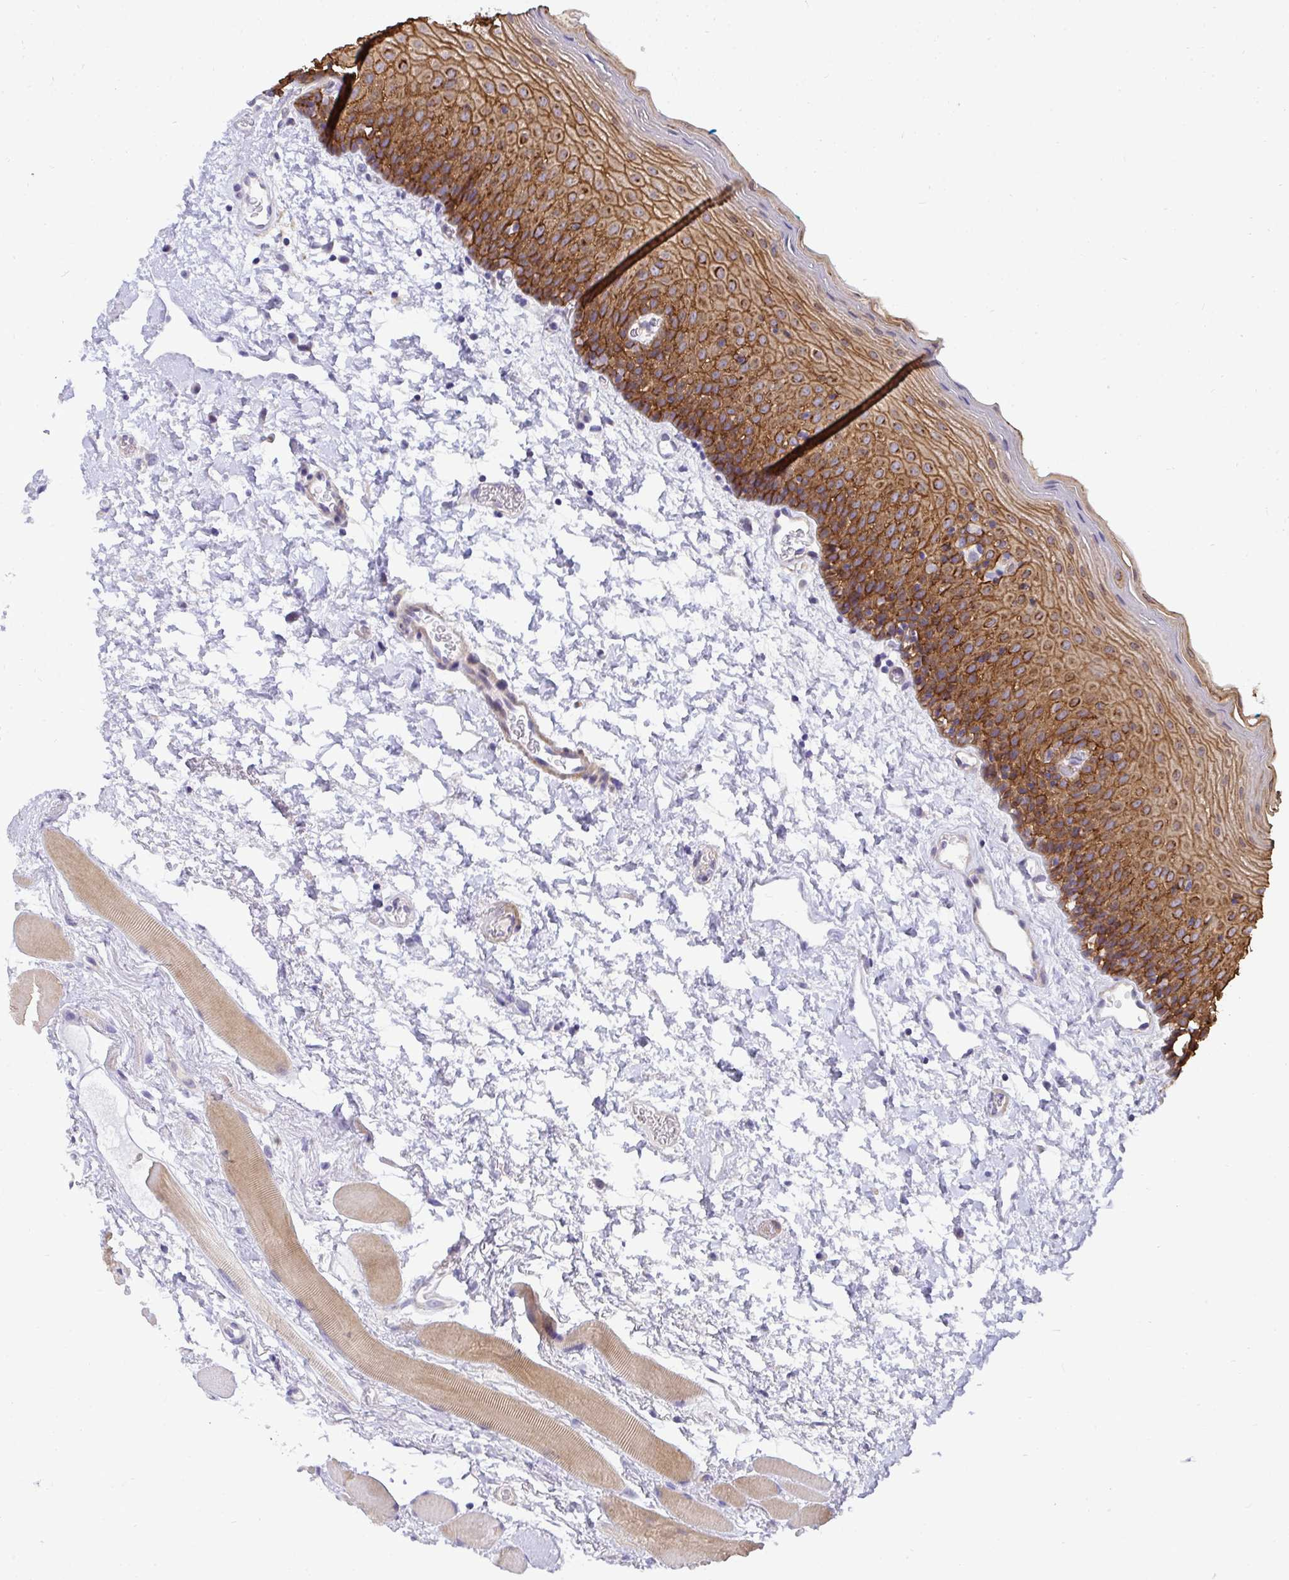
{"staining": {"intensity": "moderate", "quantity": ">75%", "location": "cytoplasmic/membranous"}, "tissue": "oral mucosa", "cell_type": "Squamous epithelial cells", "image_type": "normal", "snomed": [{"axis": "morphology", "description": "Normal tissue, NOS"}, {"axis": "topography", "description": "Oral tissue"}], "caption": "IHC image of unremarkable oral mucosa: oral mucosa stained using IHC reveals medium levels of moderate protein expression localized specifically in the cytoplasmic/membranous of squamous epithelial cells, appearing as a cytoplasmic/membranous brown color.", "gene": "AK5", "patient": {"sex": "female", "age": 82}}